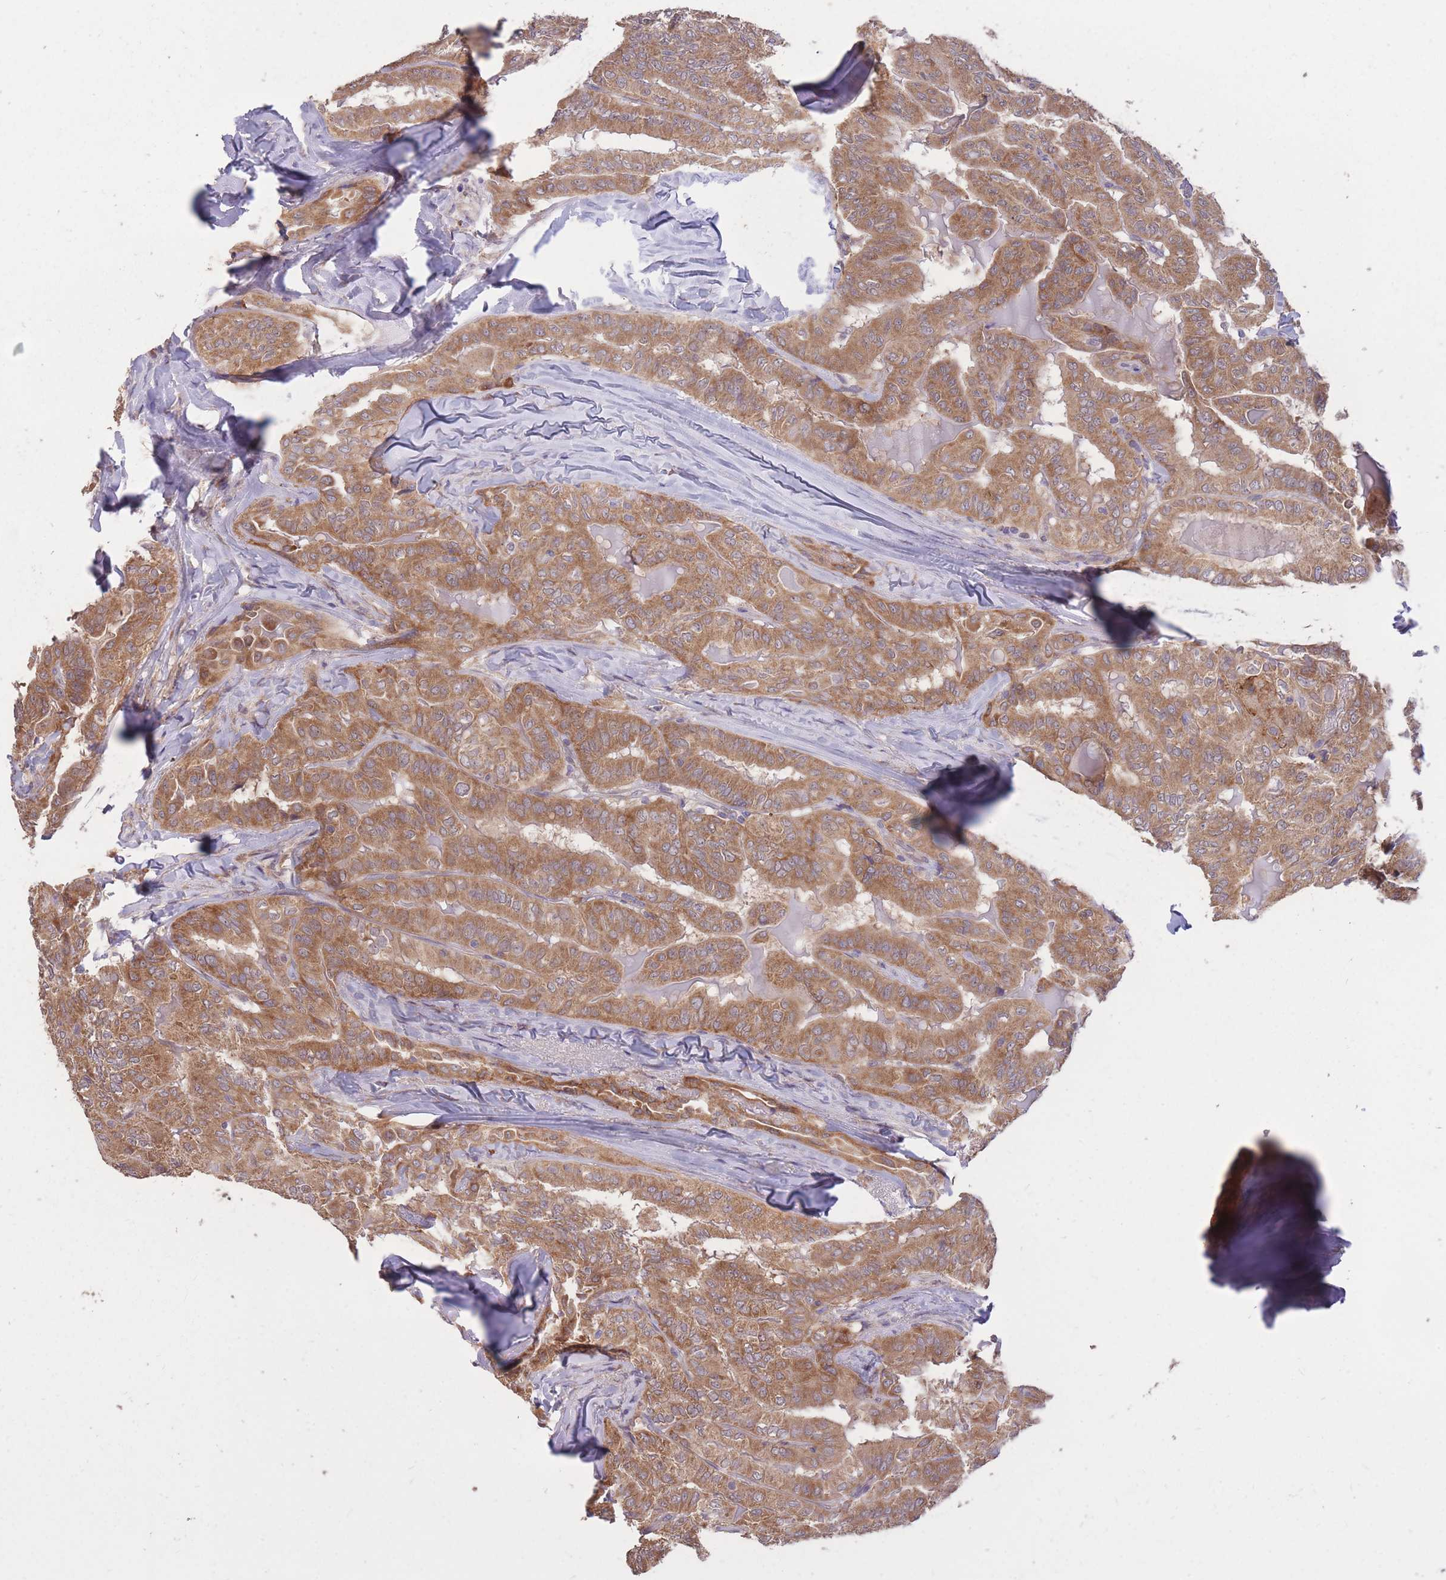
{"staining": {"intensity": "moderate", "quantity": ">75%", "location": "cytoplasmic/membranous"}, "tissue": "thyroid cancer", "cell_type": "Tumor cells", "image_type": "cancer", "snomed": [{"axis": "morphology", "description": "Papillary adenocarcinoma, NOS"}, {"axis": "topography", "description": "Thyroid gland"}], "caption": "Immunohistochemical staining of thyroid cancer exhibits medium levels of moderate cytoplasmic/membranous protein staining in about >75% of tumor cells.", "gene": "IGF2BP2", "patient": {"sex": "female", "age": 68}}